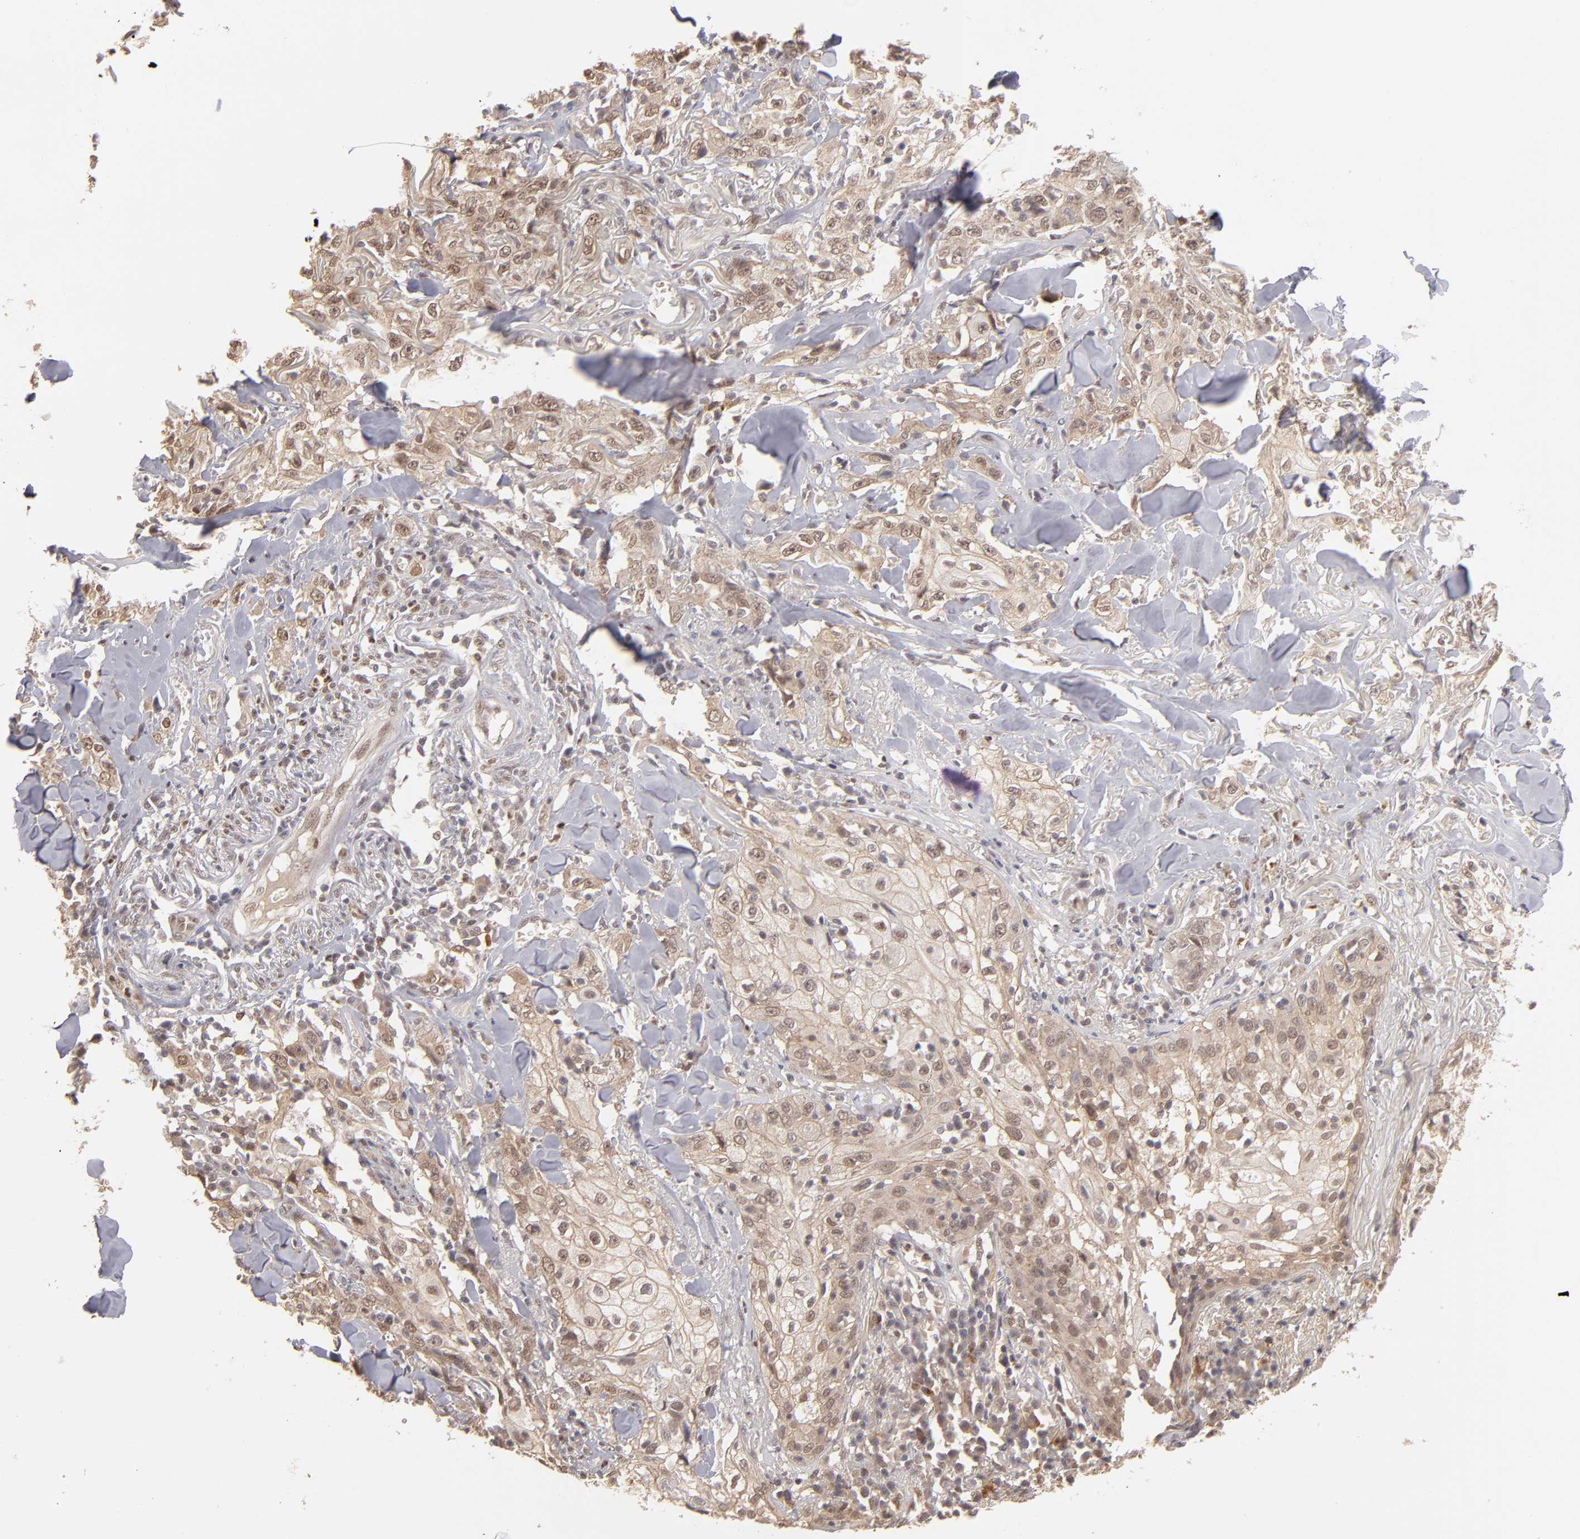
{"staining": {"intensity": "moderate", "quantity": ">75%", "location": "cytoplasmic/membranous,nuclear"}, "tissue": "skin cancer", "cell_type": "Tumor cells", "image_type": "cancer", "snomed": [{"axis": "morphology", "description": "Squamous cell carcinoma, NOS"}, {"axis": "topography", "description": "Skin"}], "caption": "A high-resolution micrograph shows IHC staining of squamous cell carcinoma (skin), which displays moderate cytoplasmic/membranous and nuclear positivity in about >75% of tumor cells.", "gene": "NFE2", "patient": {"sex": "male", "age": 65}}